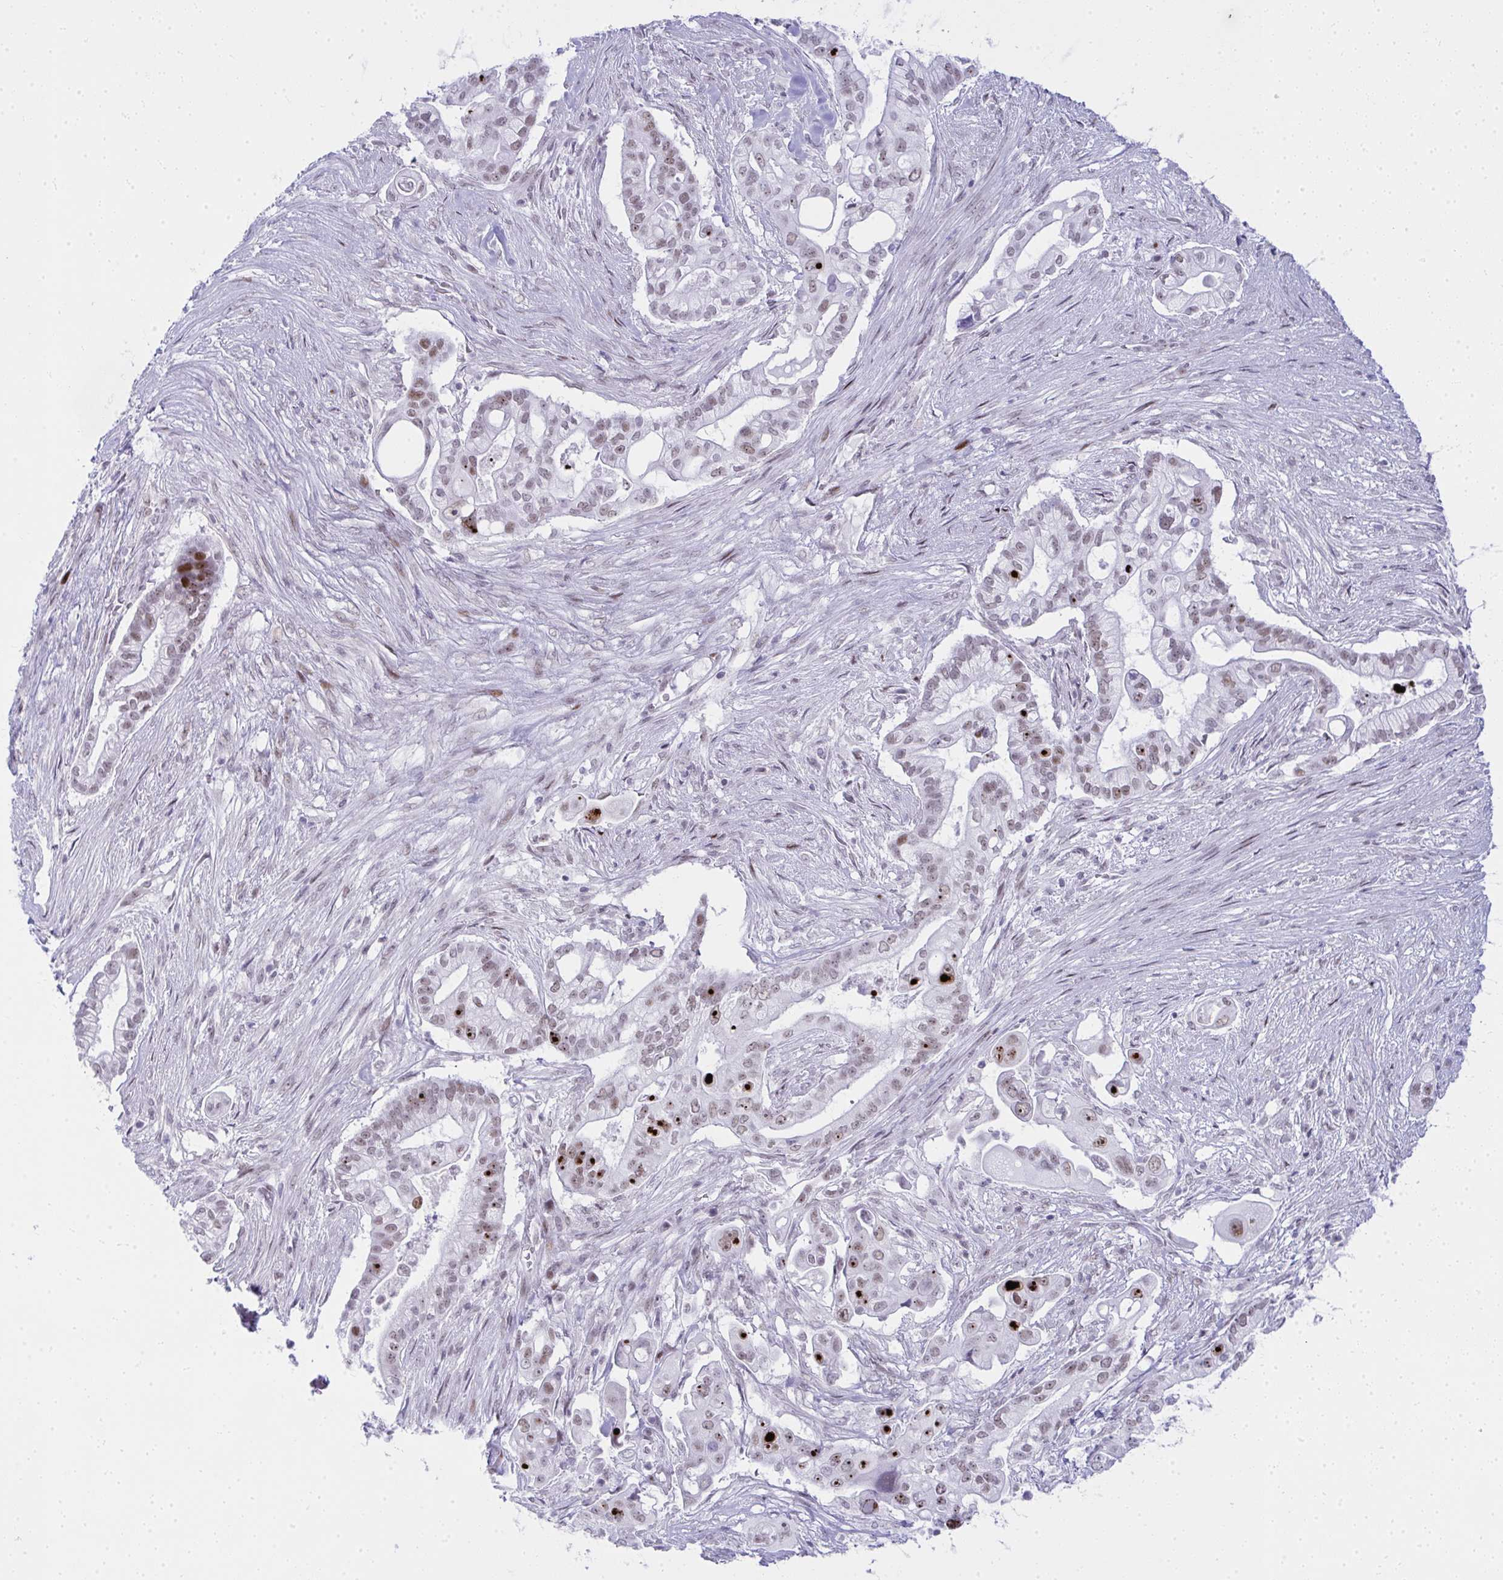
{"staining": {"intensity": "strong", "quantity": "<25%", "location": "nuclear"}, "tissue": "pancreatic cancer", "cell_type": "Tumor cells", "image_type": "cancer", "snomed": [{"axis": "morphology", "description": "Adenocarcinoma, NOS"}, {"axis": "topography", "description": "Pancreas"}], "caption": "IHC histopathology image of neoplastic tissue: pancreatic cancer stained using immunohistochemistry shows medium levels of strong protein expression localized specifically in the nuclear of tumor cells, appearing as a nuclear brown color.", "gene": "GLDN", "patient": {"sex": "female", "age": 69}}